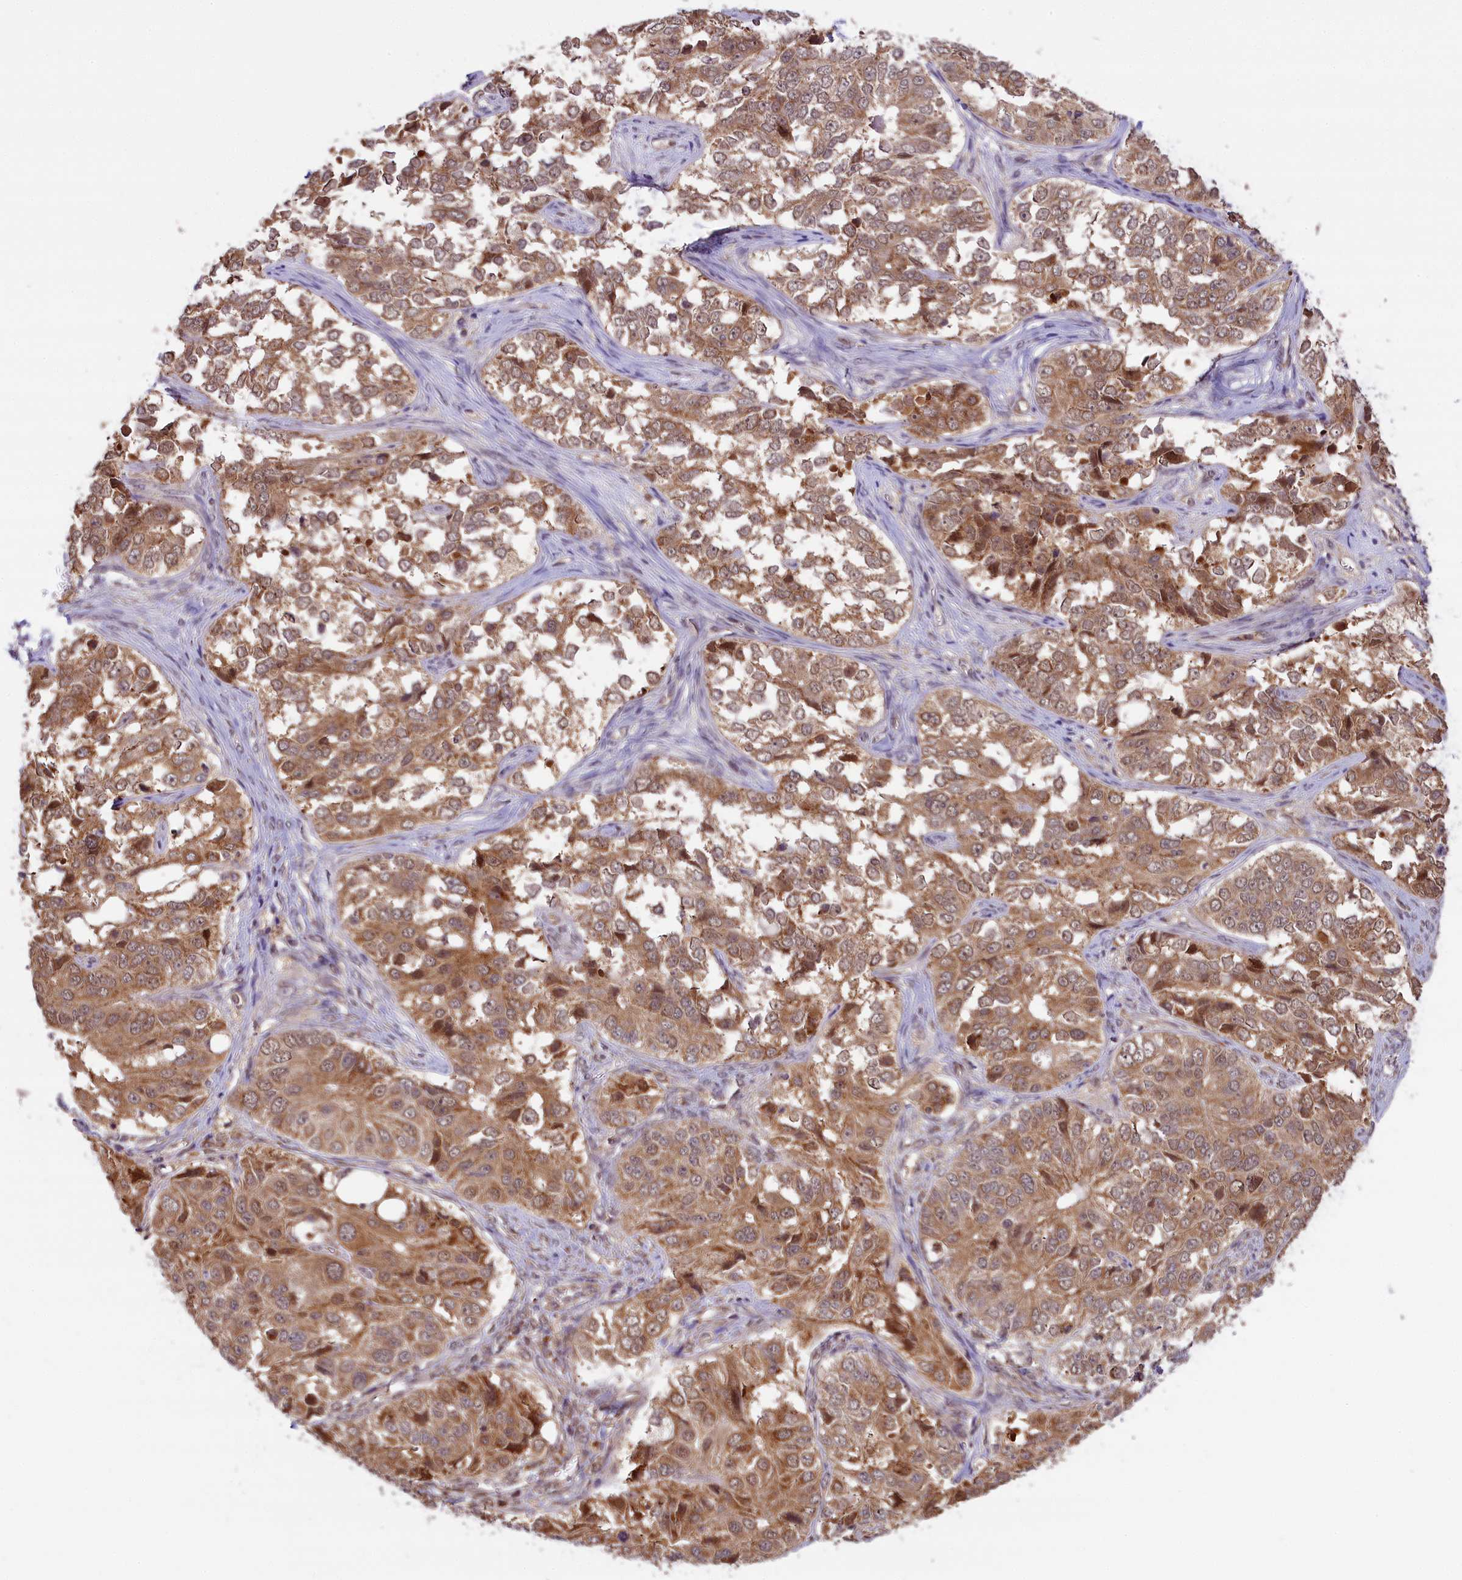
{"staining": {"intensity": "moderate", "quantity": ">75%", "location": "cytoplasmic/membranous"}, "tissue": "ovarian cancer", "cell_type": "Tumor cells", "image_type": "cancer", "snomed": [{"axis": "morphology", "description": "Carcinoma, endometroid"}, {"axis": "topography", "description": "Ovary"}], "caption": "A high-resolution histopathology image shows immunohistochemistry (IHC) staining of ovarian endometroid carcinoma, which shows moderate cytoplasmic/membranous positivity in approximately >75% of tumor cells. The protein is shown in brown color, while the nuclei are stained blue.", "gene": "CARD8", "patient": {"sex": "female", "age": 51}}